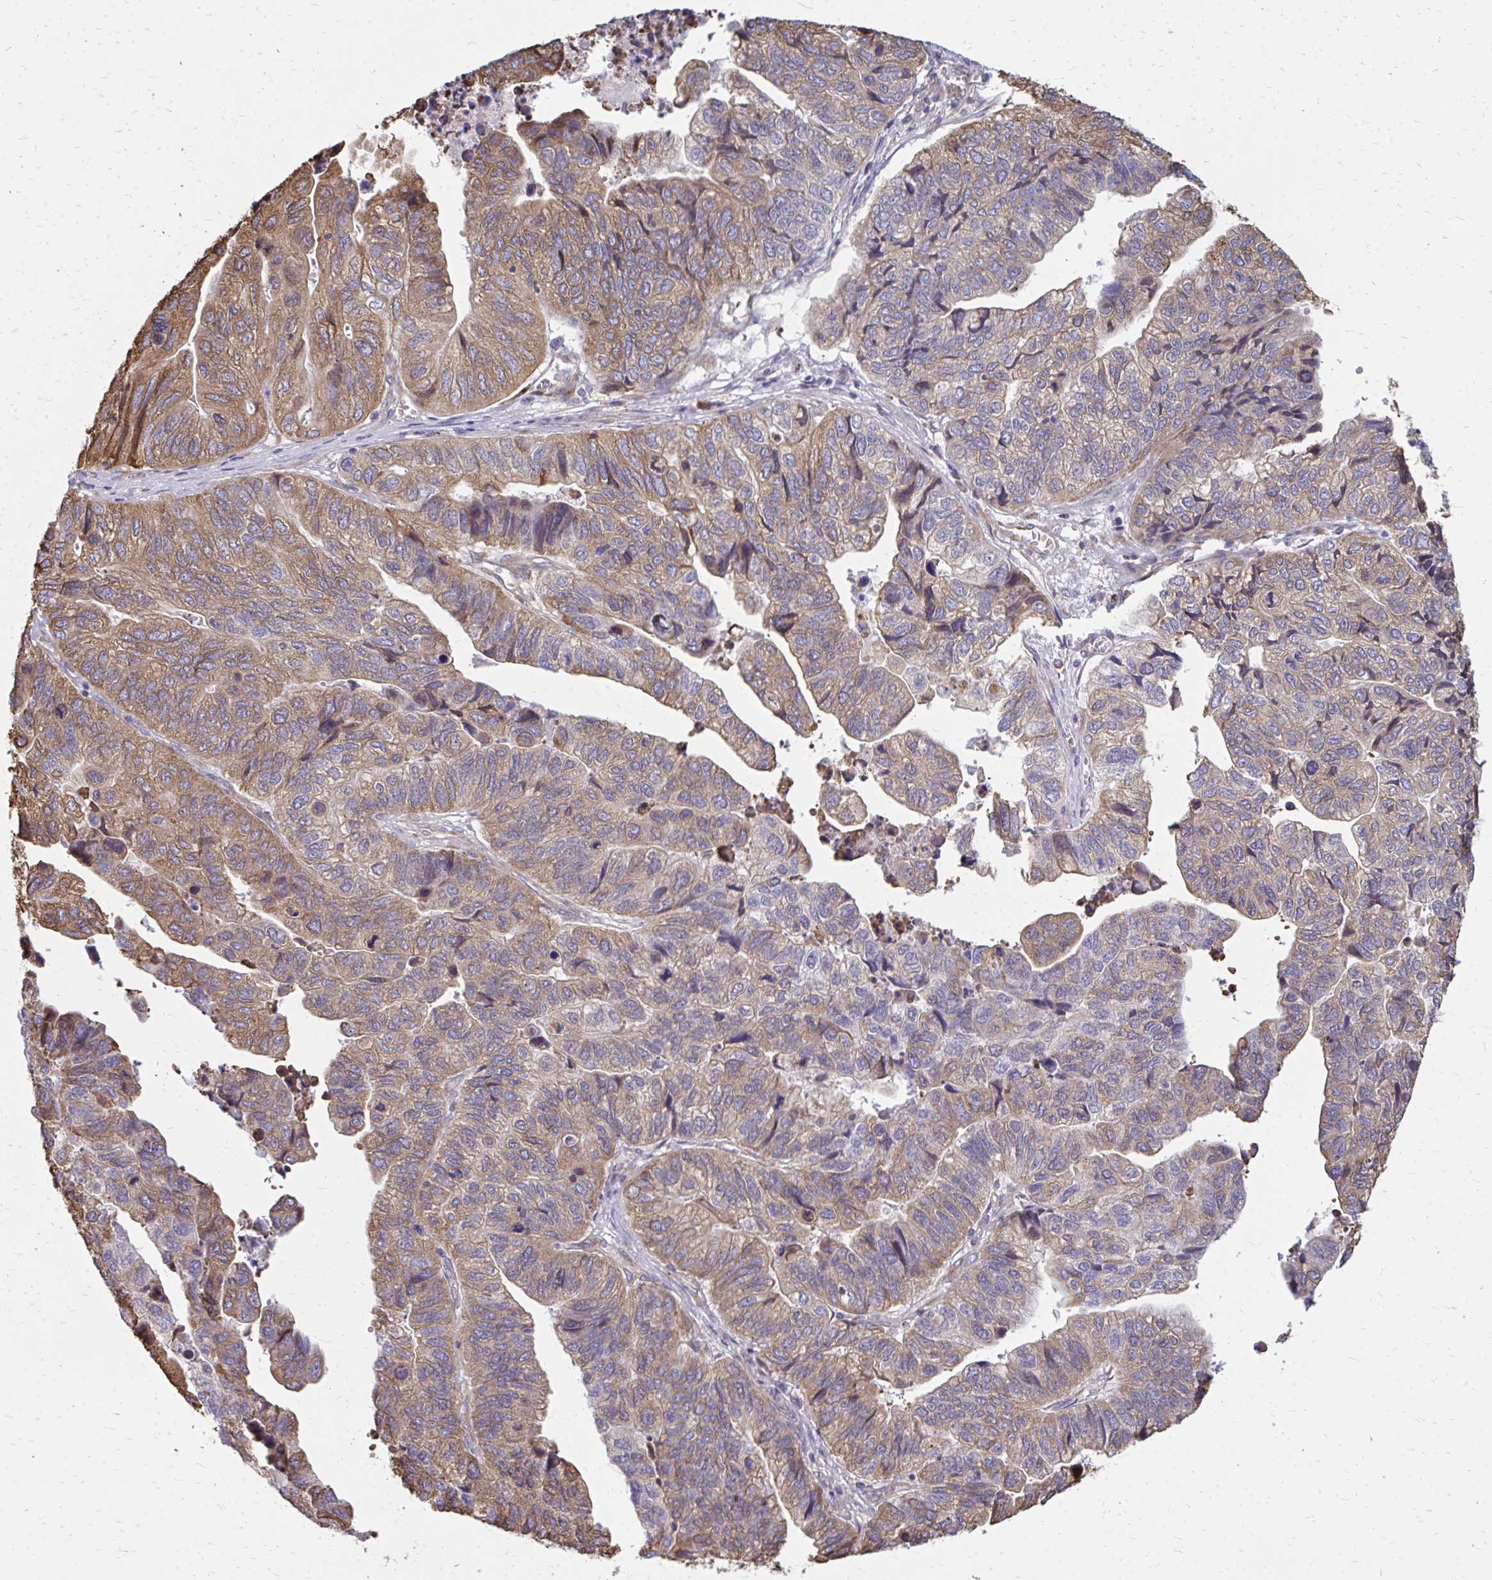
{"staining": {"intensity": "moderate", "quantity": ">75%", "location": "cytoplasmic/membranous"}, "tissue": "stomach cancer", "cell_type": "Tumor cells", "image_type": "cancer", "snomed": [{"axis": "morphology", "description": "Adenocarcinoma, NOS"}, {"axis": "topography", "description": "Stomach, upper"}], "caption": "Human stomach cancer stained with a protein marker demonstrates moderate staining in tumor cells.", "gene": "ASAP1", "patient": {"sex": "female", "age": 67}}